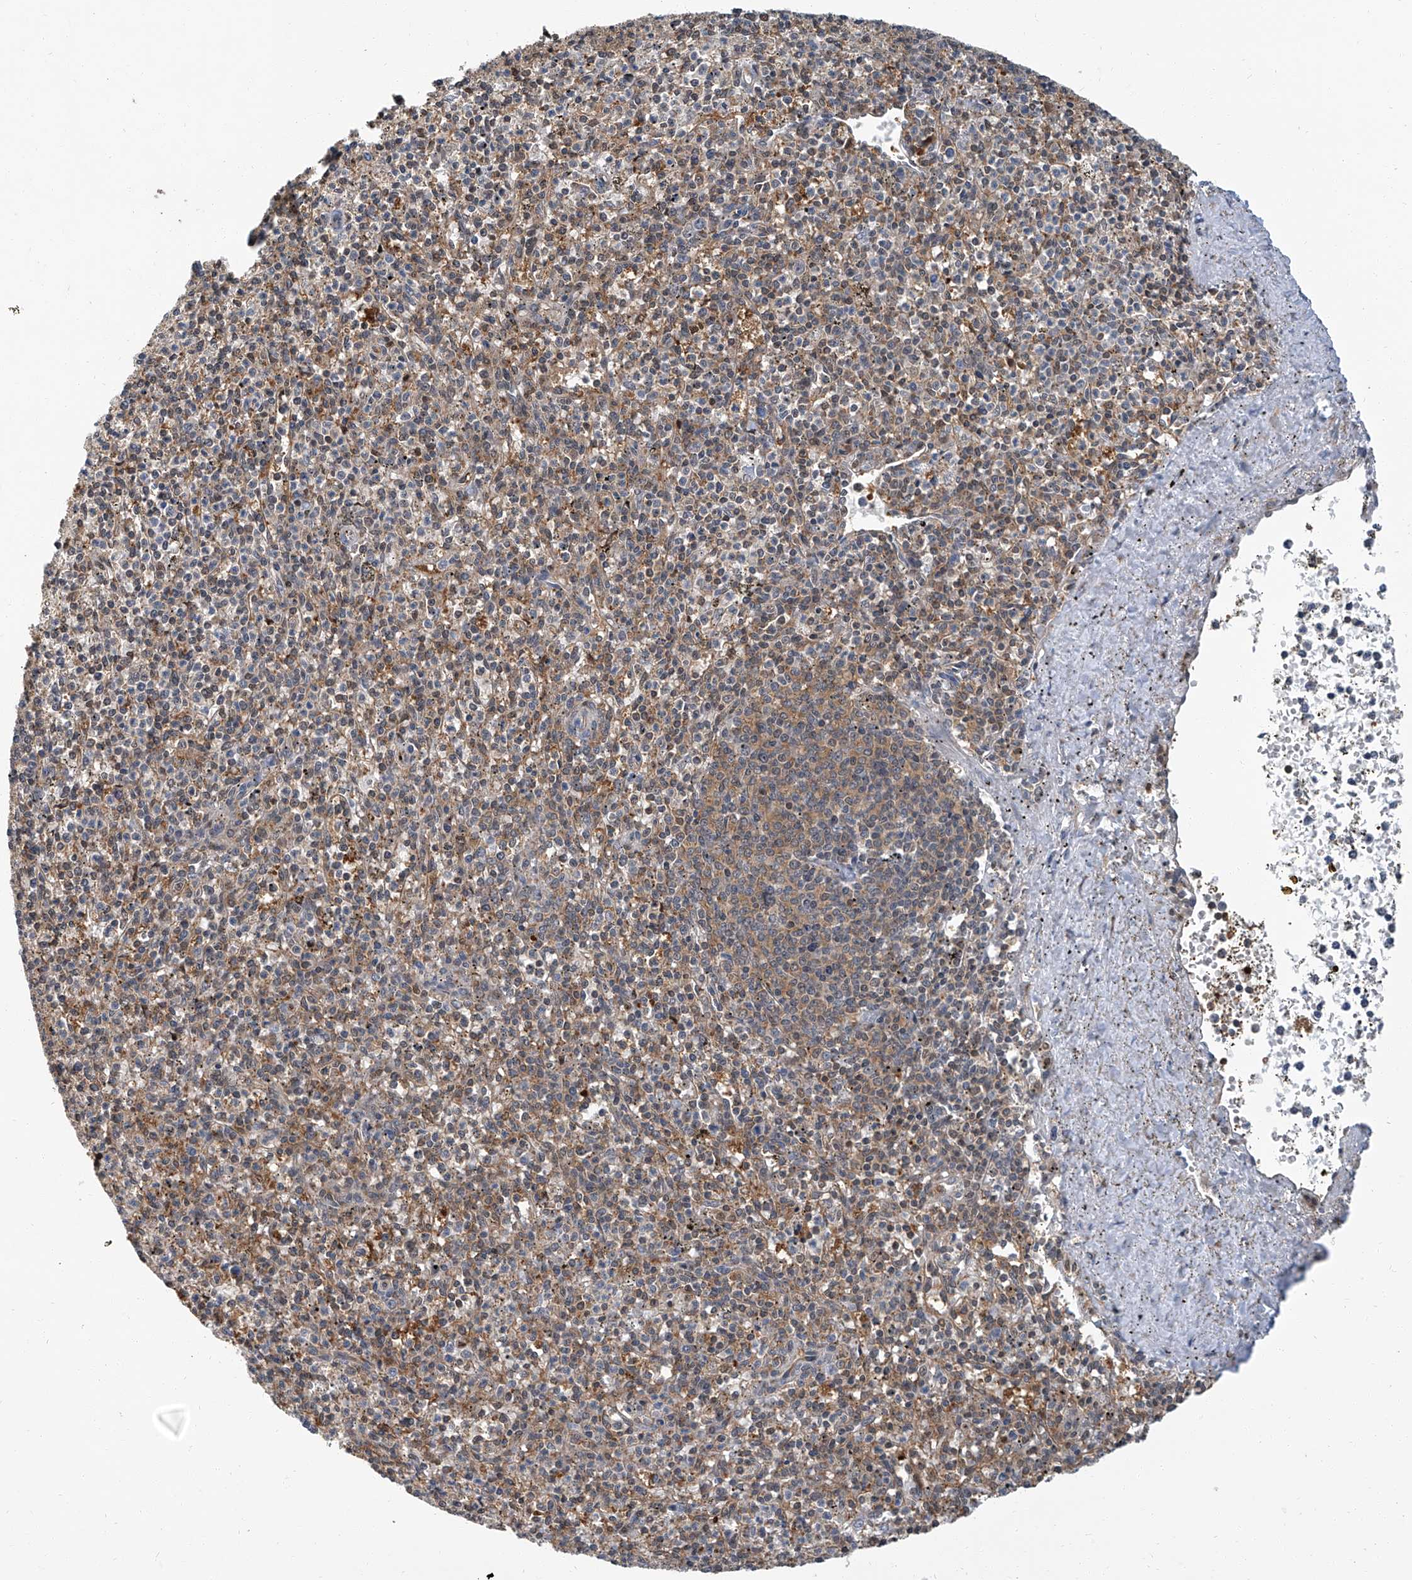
{"staining": {"intensity": "weak", "quantity": "<25%", "location": "cytoplasmic/membranous"}, "tissue": "spleen", "cell_type": "Cells in red pulp", "image_type": "normal", "snomed": [{"axis": "morphology", "description": "Normal tissue, NOS"}, {"axis": "topography", "description": "Spleen"}], "caption": "Histopathology image shows no significant protein staining in cells in red pulp of normal spleen. (Stains: DAB immunohistochemistry with hematoxylin counter stain, Microscopy: brightfield microscopy at high magnification).", "gene": "PSMB10", "patient": {"sex": "male", "age": 72}}